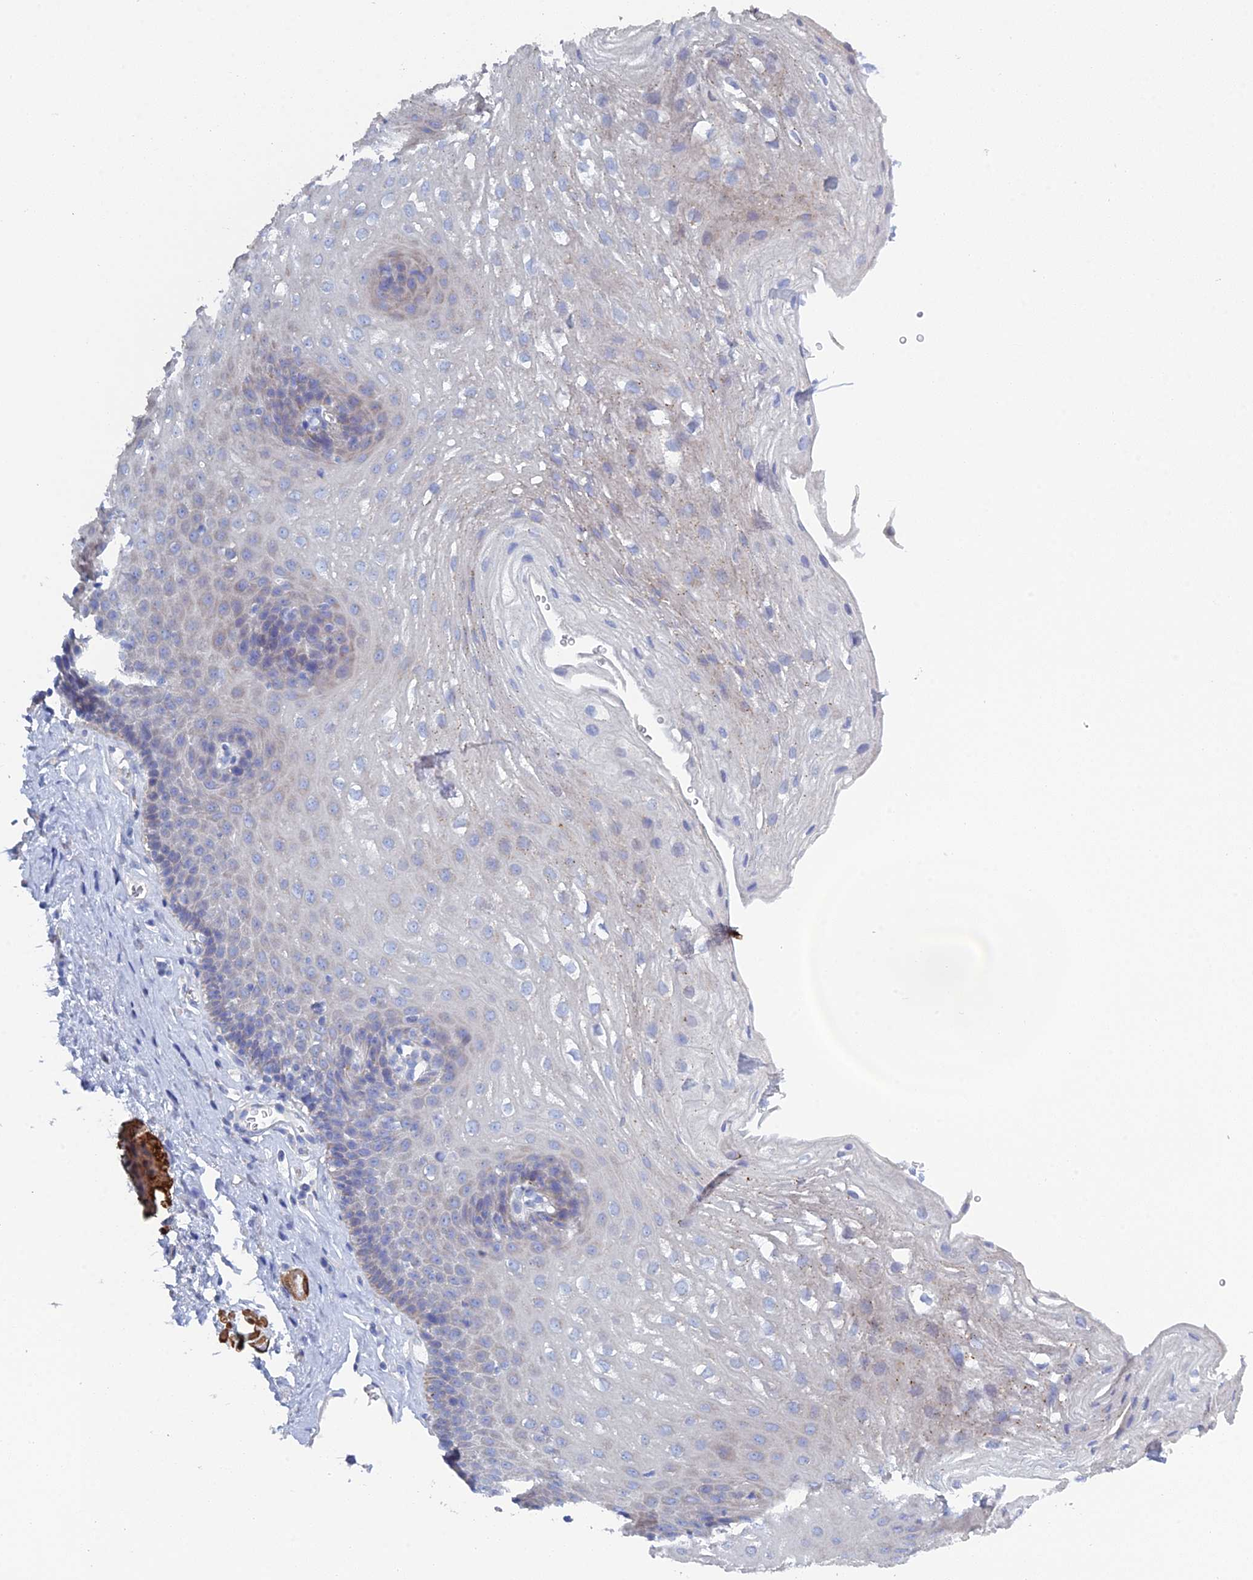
{"staining": {"intensity": "negative", "quantity": "none", "location": "none"}, "tissue": "esophagus", "cell_type": "Squamous epithelial cells", "image_type": "normal", "snomed": [{"axis": "morphology", "description": "Normal tissue, NOS"}, {"axis": "topography", "description": "Esophagus"}], "caption": "There is no significant positivity in squamous epithelial cells of esophagus. (IHC, brightfield microscopy, high magnification).", "gene": "PCDHA8", "patient": {"sex": "female", "age": 66}}